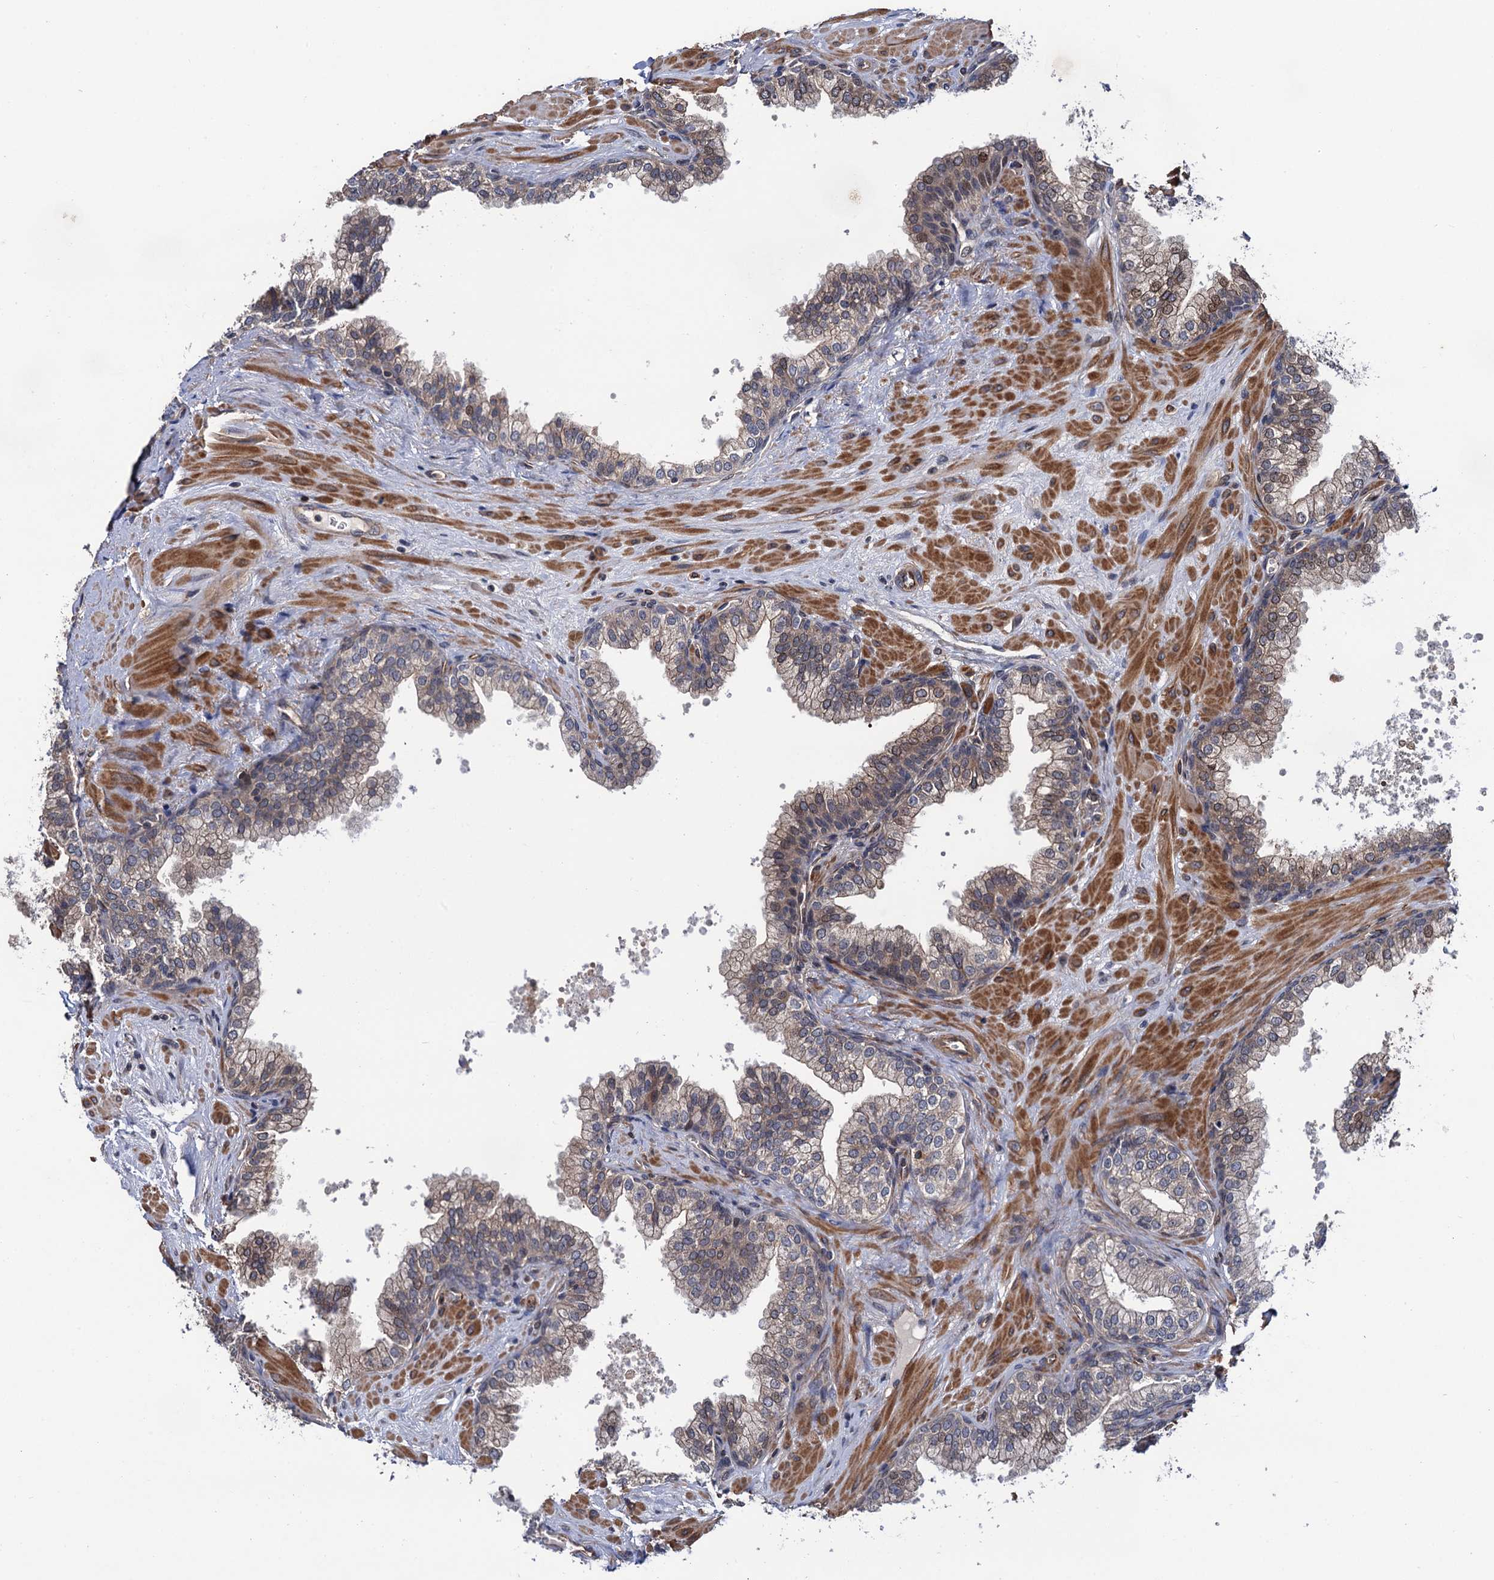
{"staining": {"intensity": "weak", "quantity": "25%-75%", "location": "cytoplasmic/membranous"}, "tissue": "prostate", "cell_type": "Glandular cells", "image_type": "normal", "snomed": [{"axis": "morphology", "description": "Normal tissue, NOS"}, {"axis": "topography", "description": "Prostate"}], "caption": "Protein staining exhibits weak cytoplasmic/membranous expression in approximately 25%-75% of glandular cells in unremarkable prostate.", "gene": "FSIP1", "patient": {"sex": "male", "age": 60}}